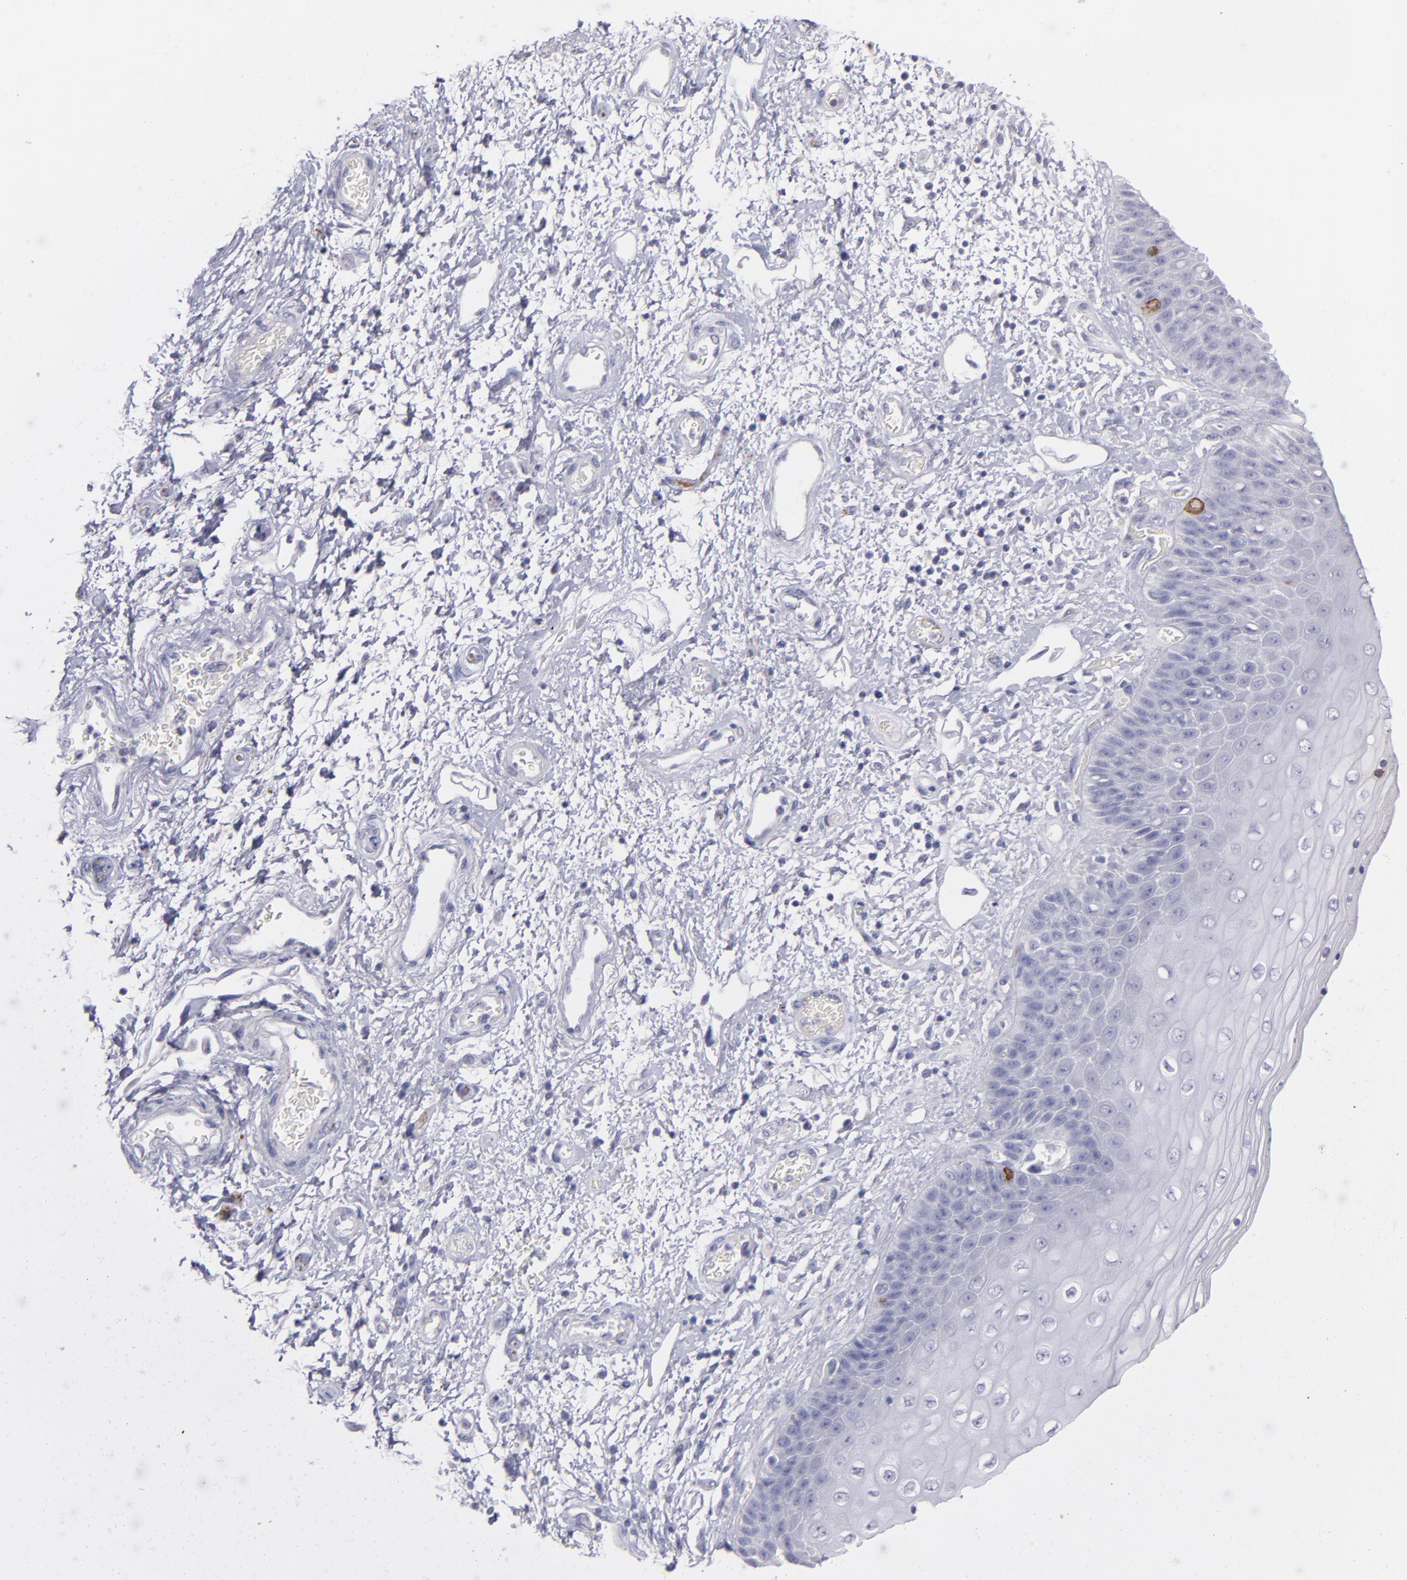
{"staining": {"intensity": "negative", "quantity": "none", "location": "none"}, "tissue": "skin", "cell_type": "Epidermal cells", "image_type": "normal", "snomed": [{"axis": "morphology", "description": "Normal tissue, NOS"}, {"axis": "topography", "description": "Anal"}], "caption": "Human skin stained for a protein using IHC displays no staining in epidermal cells.", "gene": "SNAP25", "patient": {"sex": "female", "age": 46}}